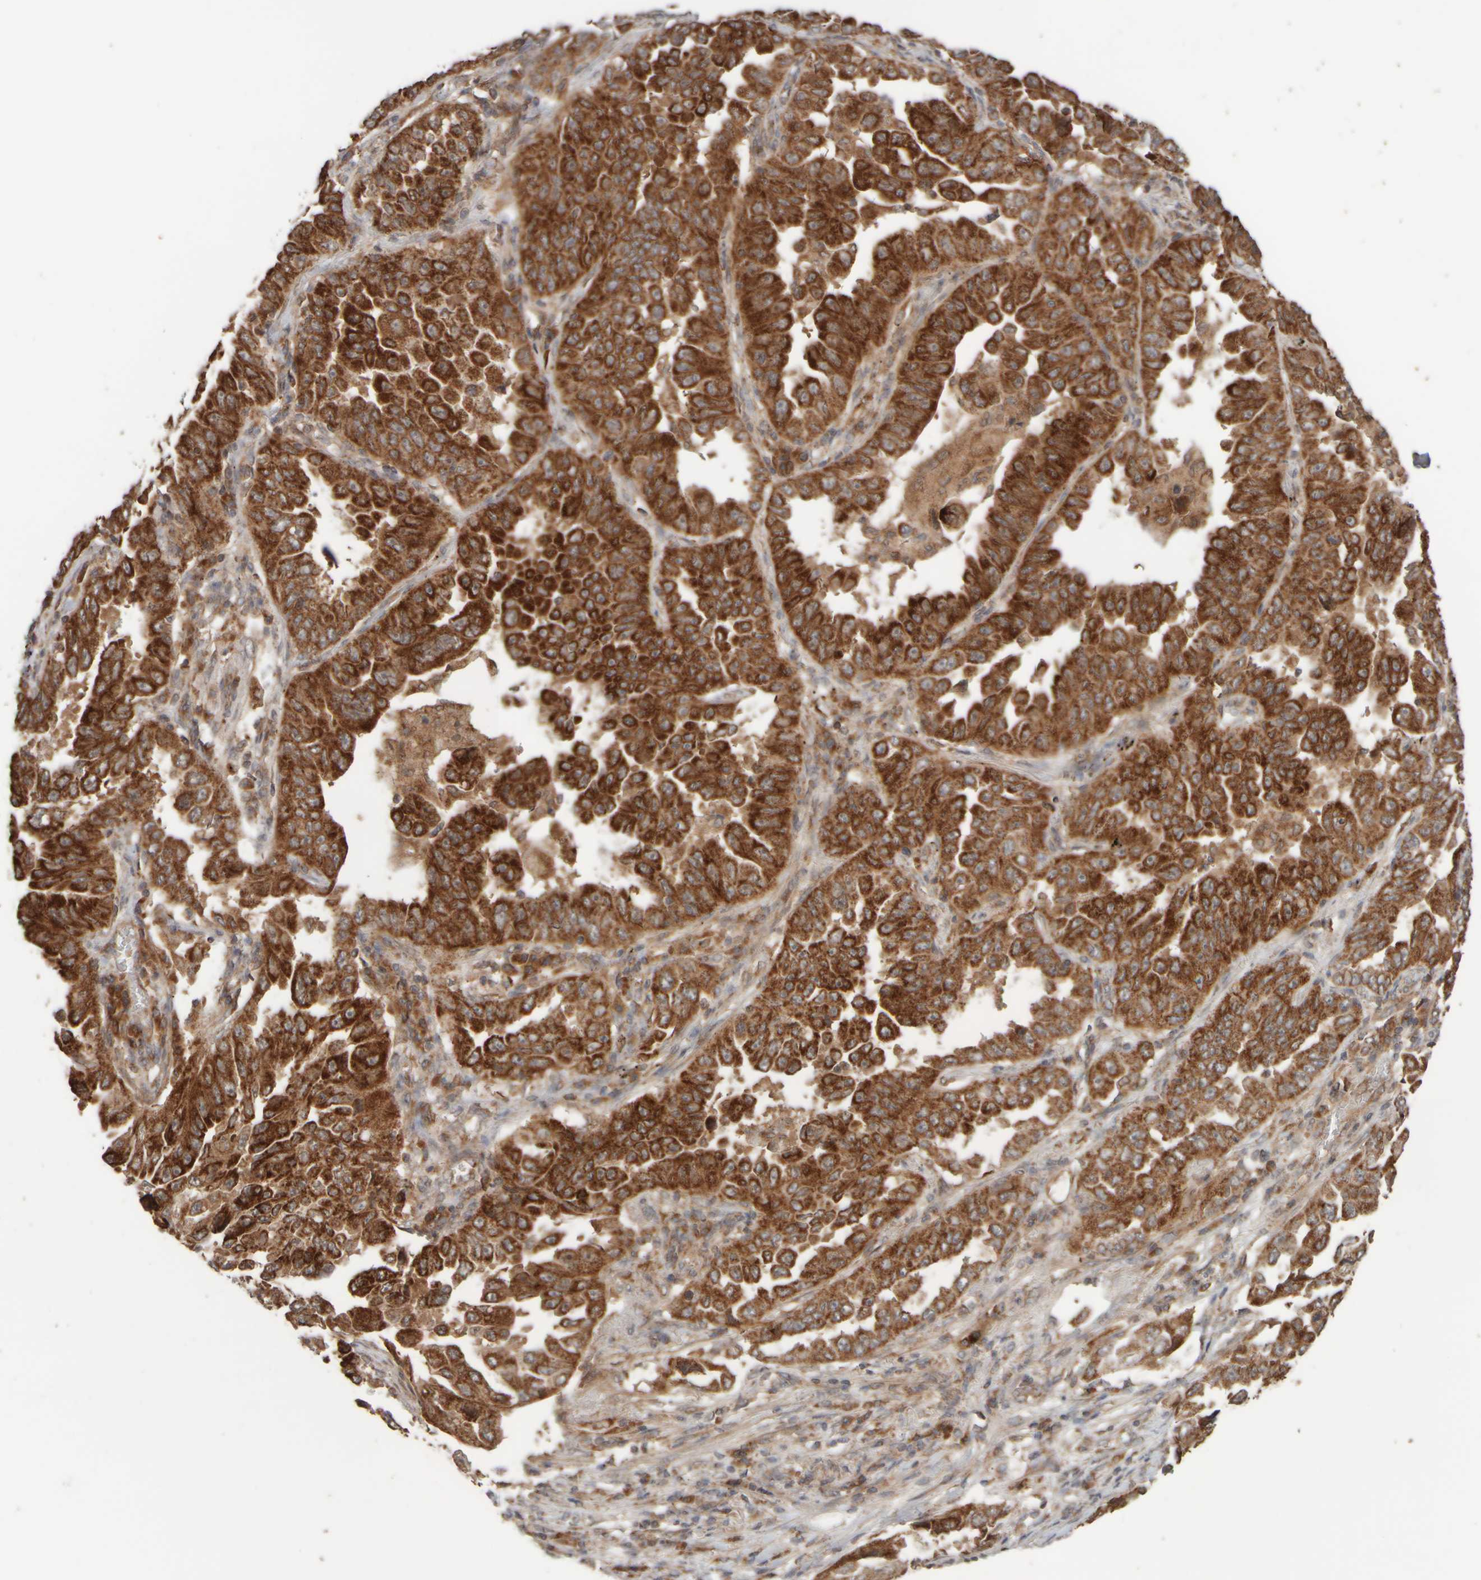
{"staining": {"intensity": "strong", "quantity": ">75%", "location": "cytoplasmic/membranous"}, "tissue": "lung cancer", "cell_type": "Tumor cells", "image_type": "cancer", "snomed": [{"axis": "morphology", "description": "Adenocarcinoma, NOS"}, {"axis": "topography", "description": "Lung"}], "caption": "Adenocarcinoma (lung) stained with a protein marker displays strong staining in tumor cells.", "gene": "EIF2B3", "patient": {"sex": "female", "age": 51}}